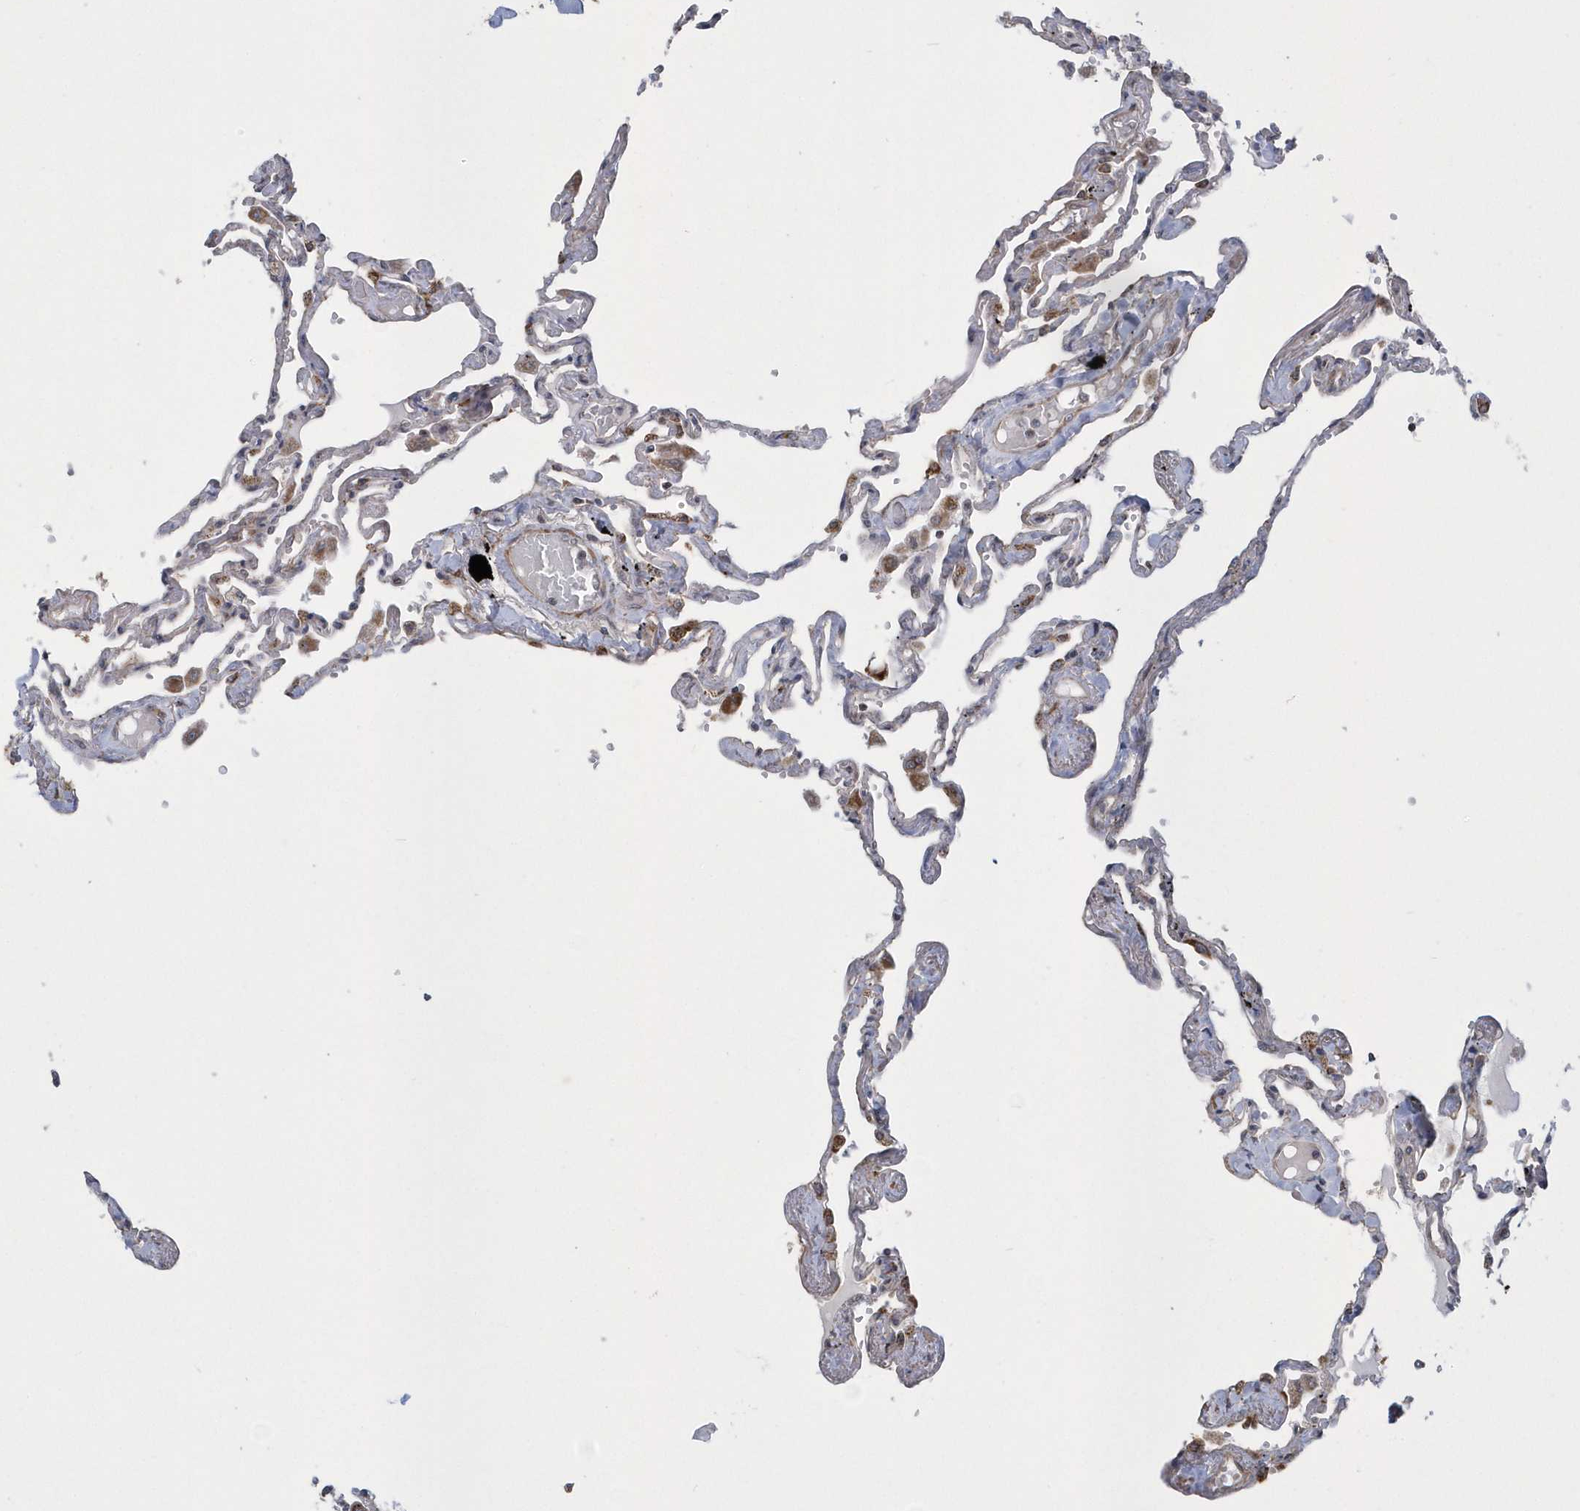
{"staining": {"intensity": "moderate", "quantity": "25%-75%", "location": "cytoplasmic/membranous"}, "tissue": "lung", "cell_type": "Alveolar cells", "image_type": "normal", "snomed": [{"axis": "morphology", "description": "Normal tissue, NOS"}, {"axis": "topography", "description": "Lung"}], "caption": "Approximately 25%-75% of alveolar cells in normal lung reveal moderate cytoplasmic/membranous protein positivity as visualized by brown immunohistochemical staining.", "gene": "SLX9", "patient": {"sex": "female", "age": 67}}